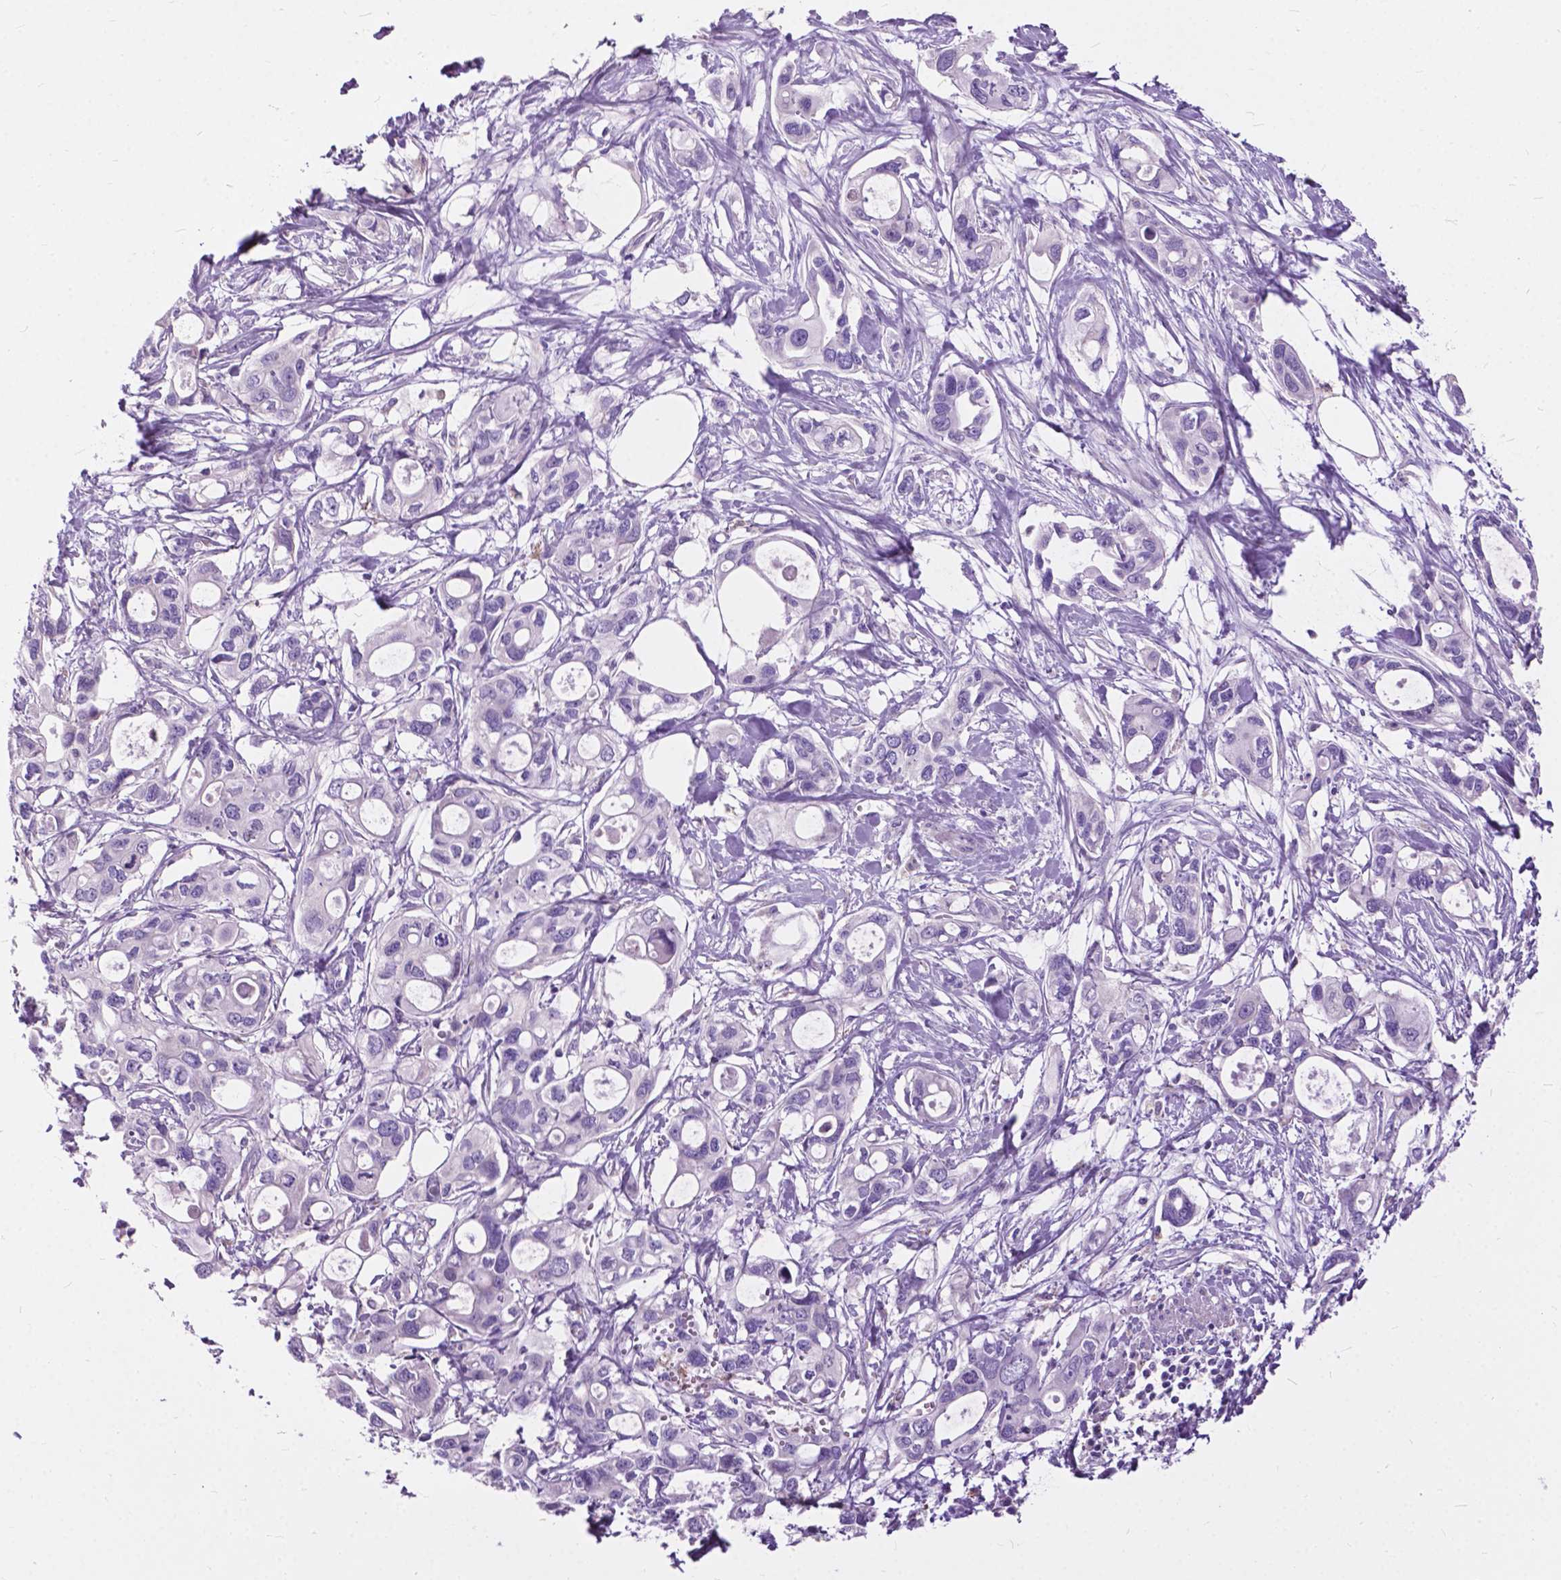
{"staining": {"intensity": "negative", "quantity": "none", "location": "none"}, "tissue": "pancreatic cancer", "cell_type": "Tumor cells", "image_type": "cancer", "snomed": [{"axis": "morphology", "description": "Adenocarcinoma, NOS"}, {"axis": "topography", "description": "Pancreas"}], "caption": "The image reveals no staining of tumor cells in adenocarcinoma (pancreatic). (Immunohistochemistry, brightfield microscopy, high magnification).", "gene": "PRR35", "patient": {"sex": "male", "age": 60}}